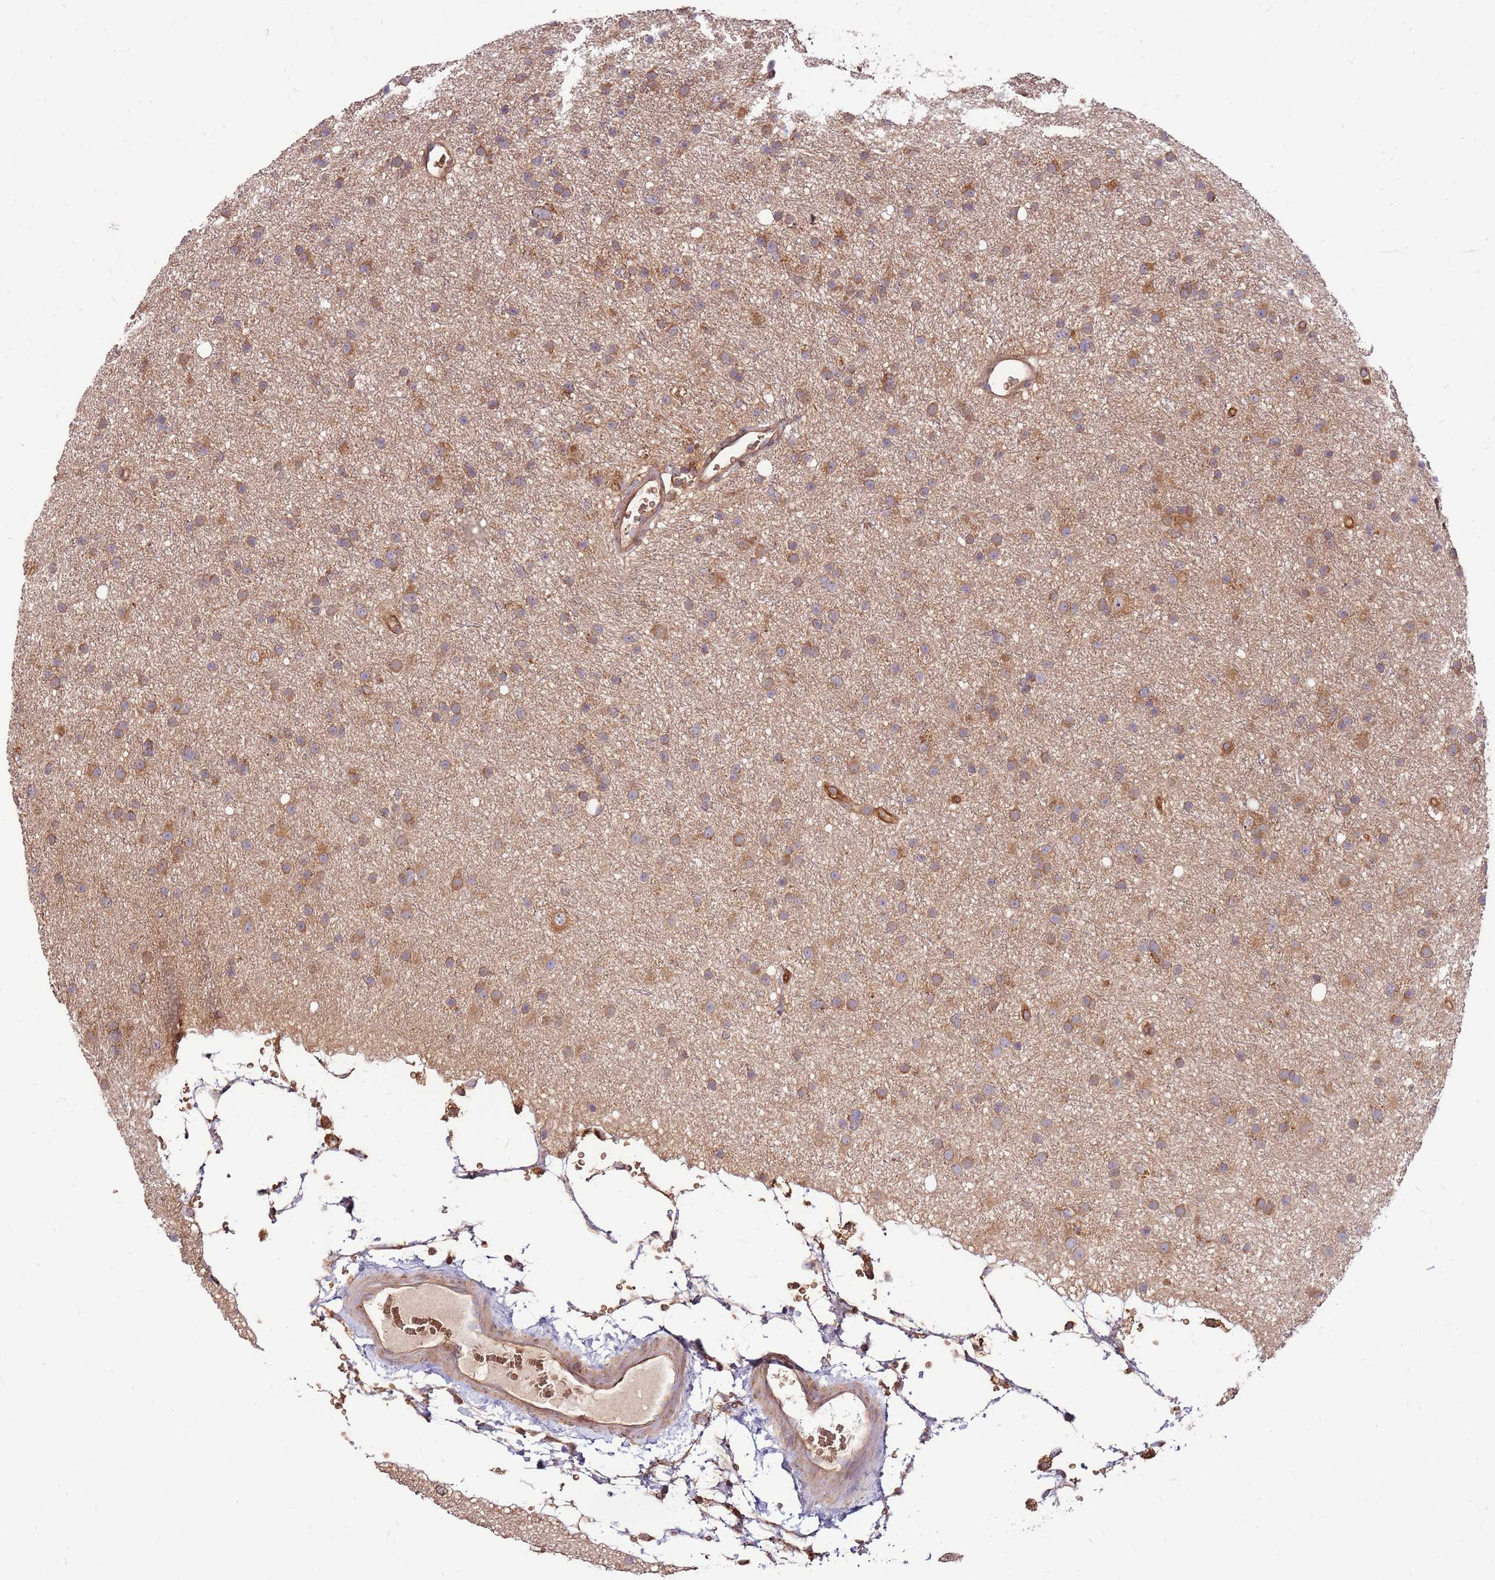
{"staining": {"intensity": "moderate", "quantity": ">75%", "location": "cytoplasmic/membranous"}, "tissue": "glioma", "cell_type": "Tumor cells", "image_type": "cancer", "snomed": [{"axis": "morphology", "description": "Glioma, malignant, Low grade"}, {"axis": "topography", "description": "Cerebral cortex"}], "caption": "Malignant low-grade glioma tissue exhibits moderate cytoplasmic/membranous positivity in approximately >75% of tumor cells, visualized by immunohistochemistry. The staining was performed using DAB (3,3'-diaminobenzidine) to visualize the protein expression in brown, while the nuclei were stained in blue with hematoxylin (Magnification: 20x).", "gene": "SLC44A5", "patient": {"sex": "female", "age": 39}}